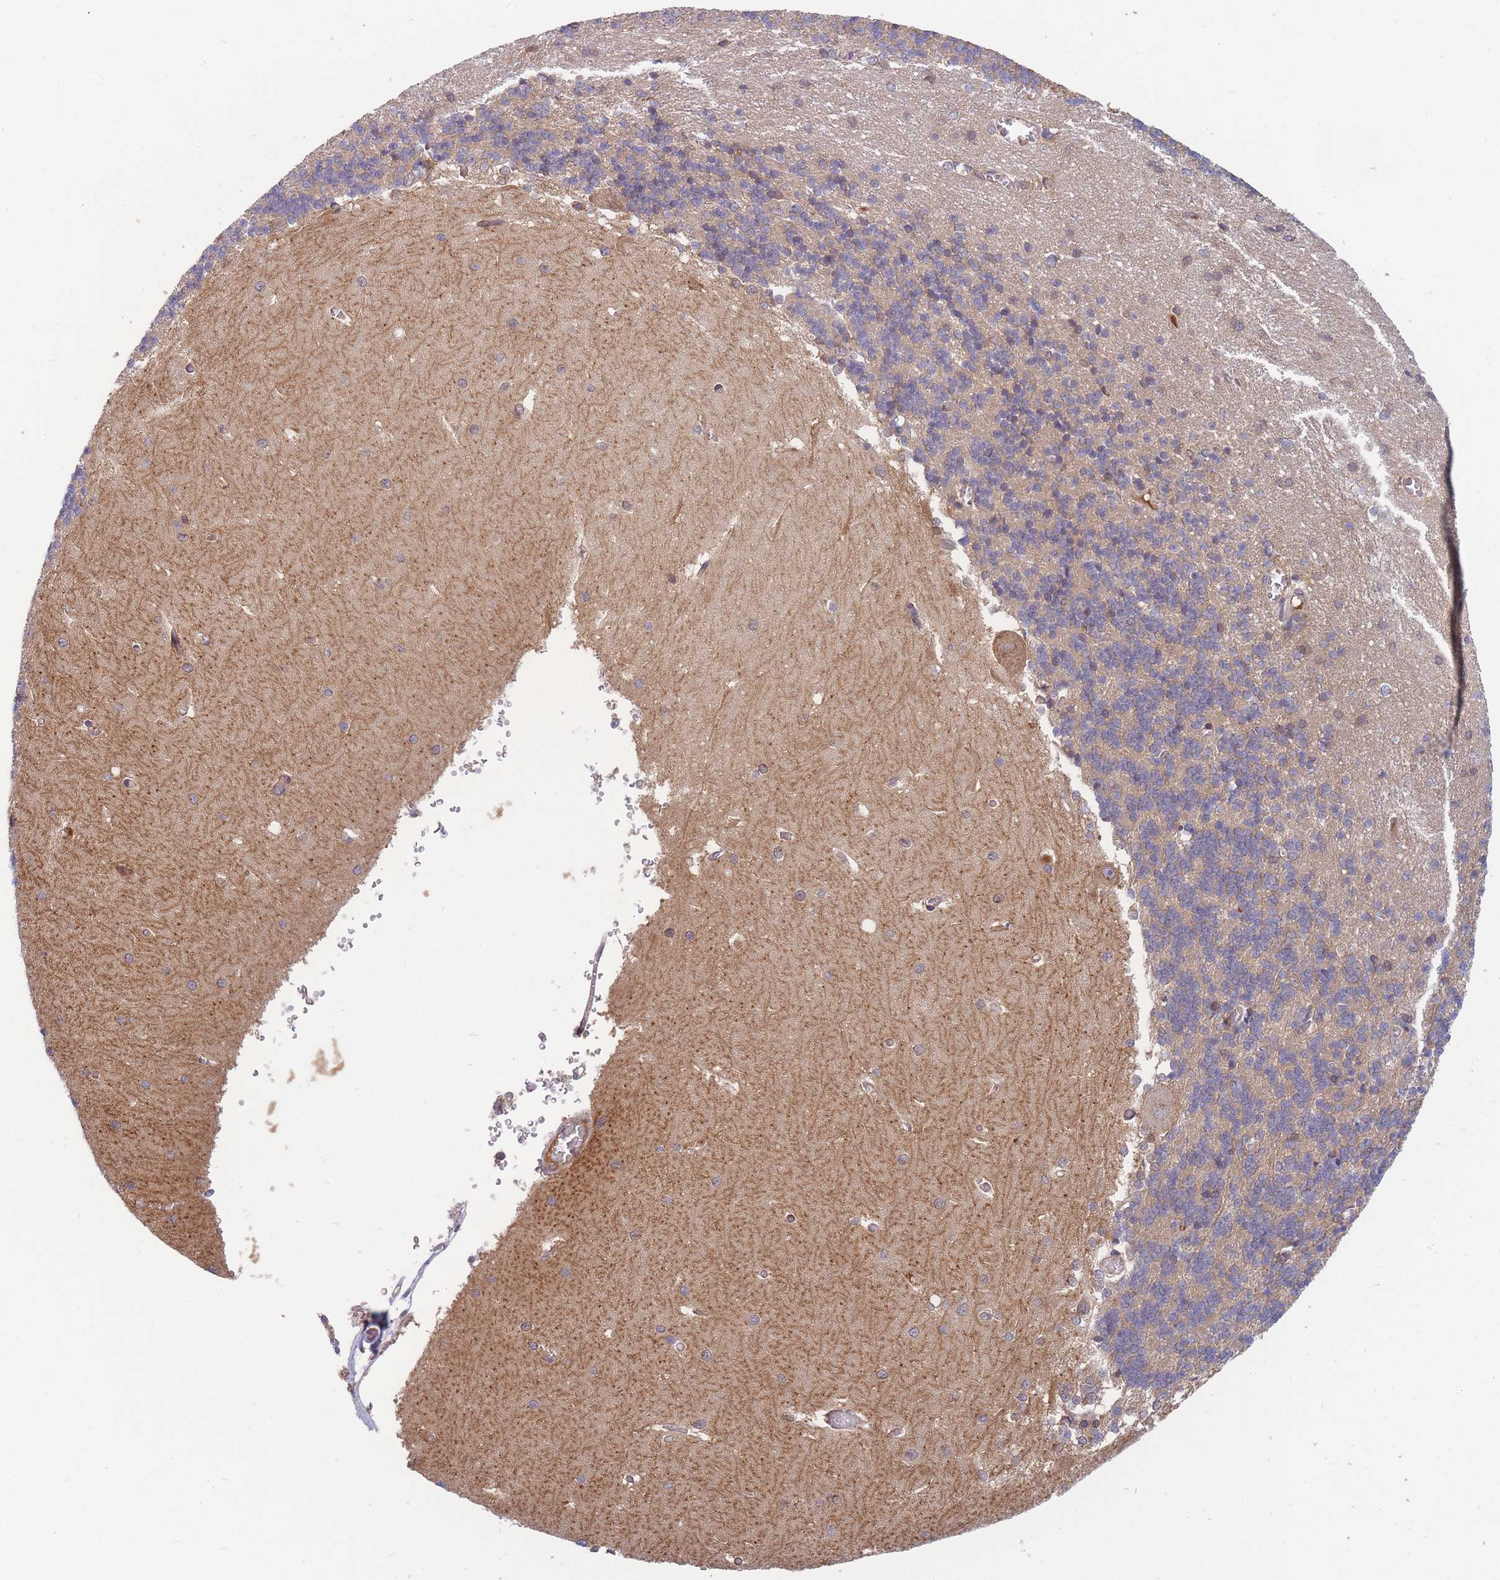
{"staining": {"intensity": "negative", "quantity": "none", "location": "none"}, "tissue": "cerebellum", "cell_type": "Cells in granular layer", "image_type": "normal", "snomed": [{"axis": "morphology", "description": "Normal tissue, NOS"}, {"axis": "topography", "description": "Cerebellum"}], "caption": "This histopathology image is of unremarkable cerebellum stained with immunohistochemistry to label a protein in brown with the nuclei are counter-stained blue. There is no positivity in cells in granular layer. (DAB (3,3'-diaminobenzidine) immunohistochemistry (IHC) with hematoxylin counter stain).", "gene": "TMEM131L", "patient": {"sex": "male", "age": 37}}